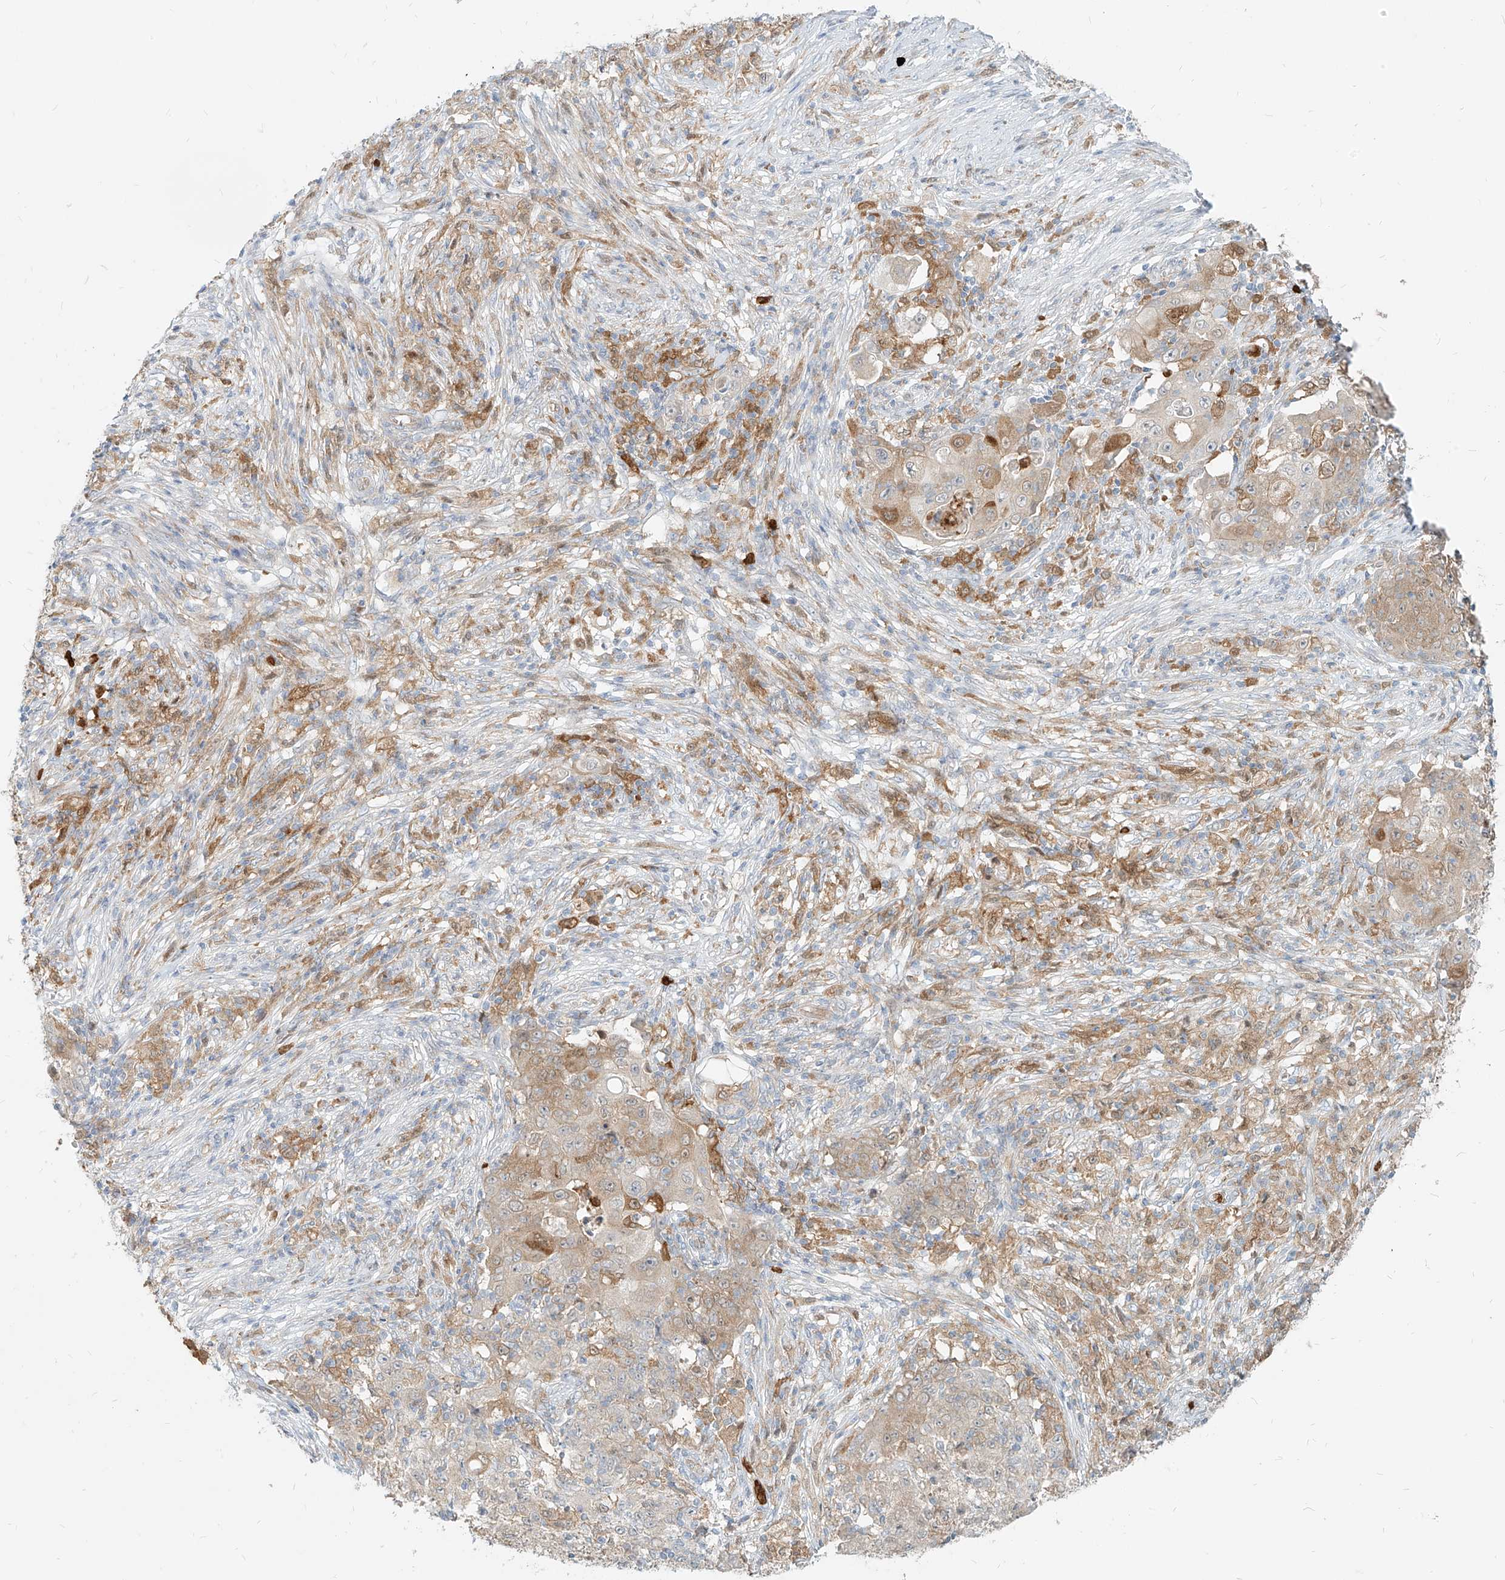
{"staining": {"intensity": "moderate", "quantity": "25%-75%", "location": "cytoplasmic/membranous"}, "tissue": "ovarian cancer", "cell_type": "Tumor cells", "image_type": "cancer", "snomed": [{"axis": "morphology", "description": "Carcinoma, endometroid"}, {"axis": "topography", "description": "Ovary"}], "caption": "Ovarian cancer stained with DAB immunohistochemistry (IHC) displays medium levels of moderate cytoplasmic/membranous expression in approximately 25%-75% of tumor cells.", "gene": "PGD", "patient": {"sex": "female", "age": 42}}